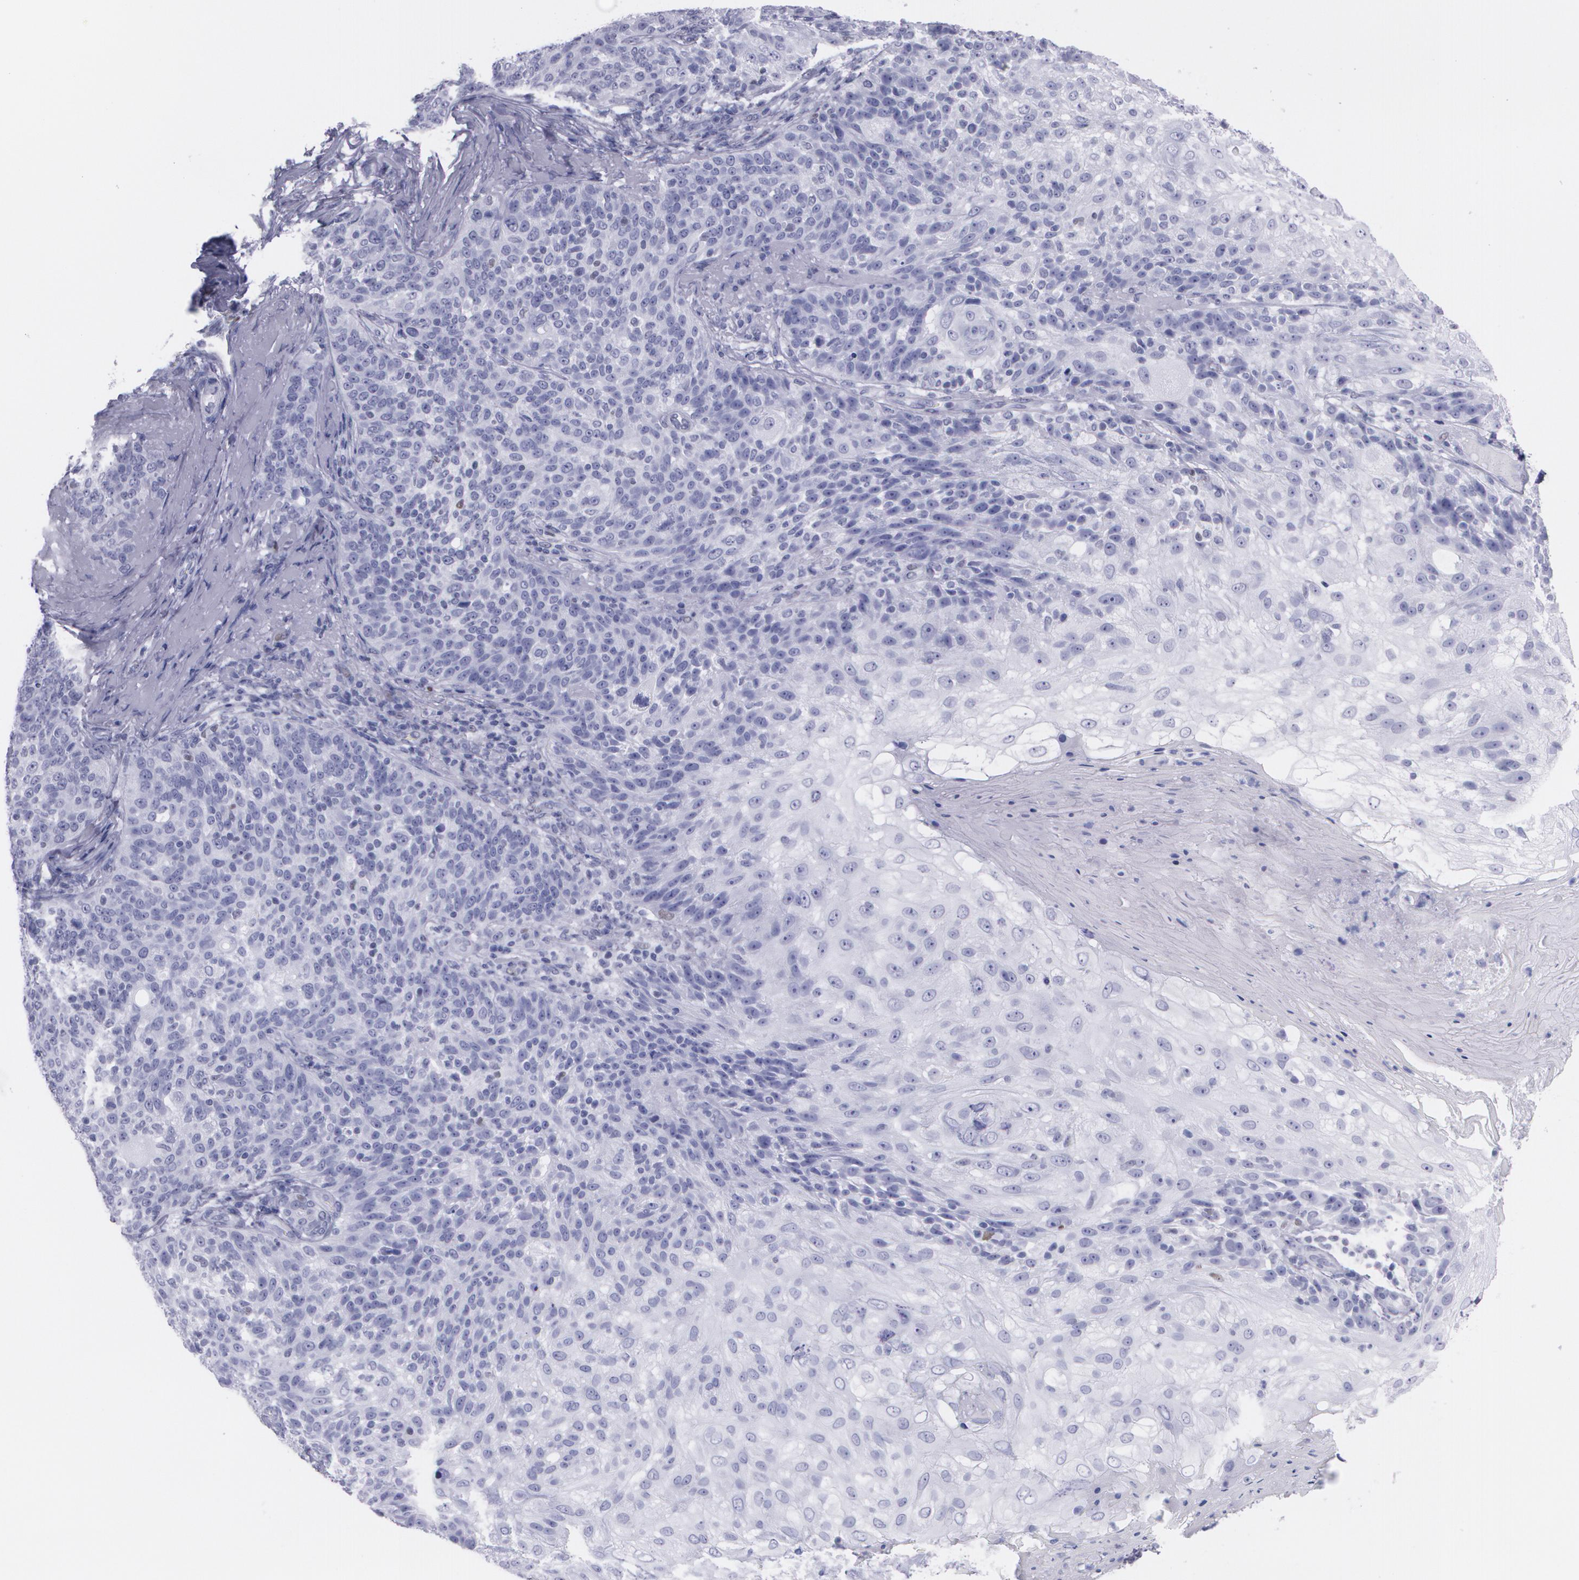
{"staining": {"intensity": "negative", "quantity": "none", "location": "none"}, "tissue": "skin cancer", "cell_type": "Tumor cells", "image_type": "cancer", "snomed": [{"axis": "morphology", "description": "Normal tissue, NOS"}, {"axis": "morphology", "description": "Squamous cell carcinoma, NOS"}, {"axis": "topography", "description": "Skin"}], "caption": "The image demonstrates no significant expression in tumor cells of squamous cell carcinoma (skin).", "gene": "TP53", "patient": {"sex": "female", "age": 83}}